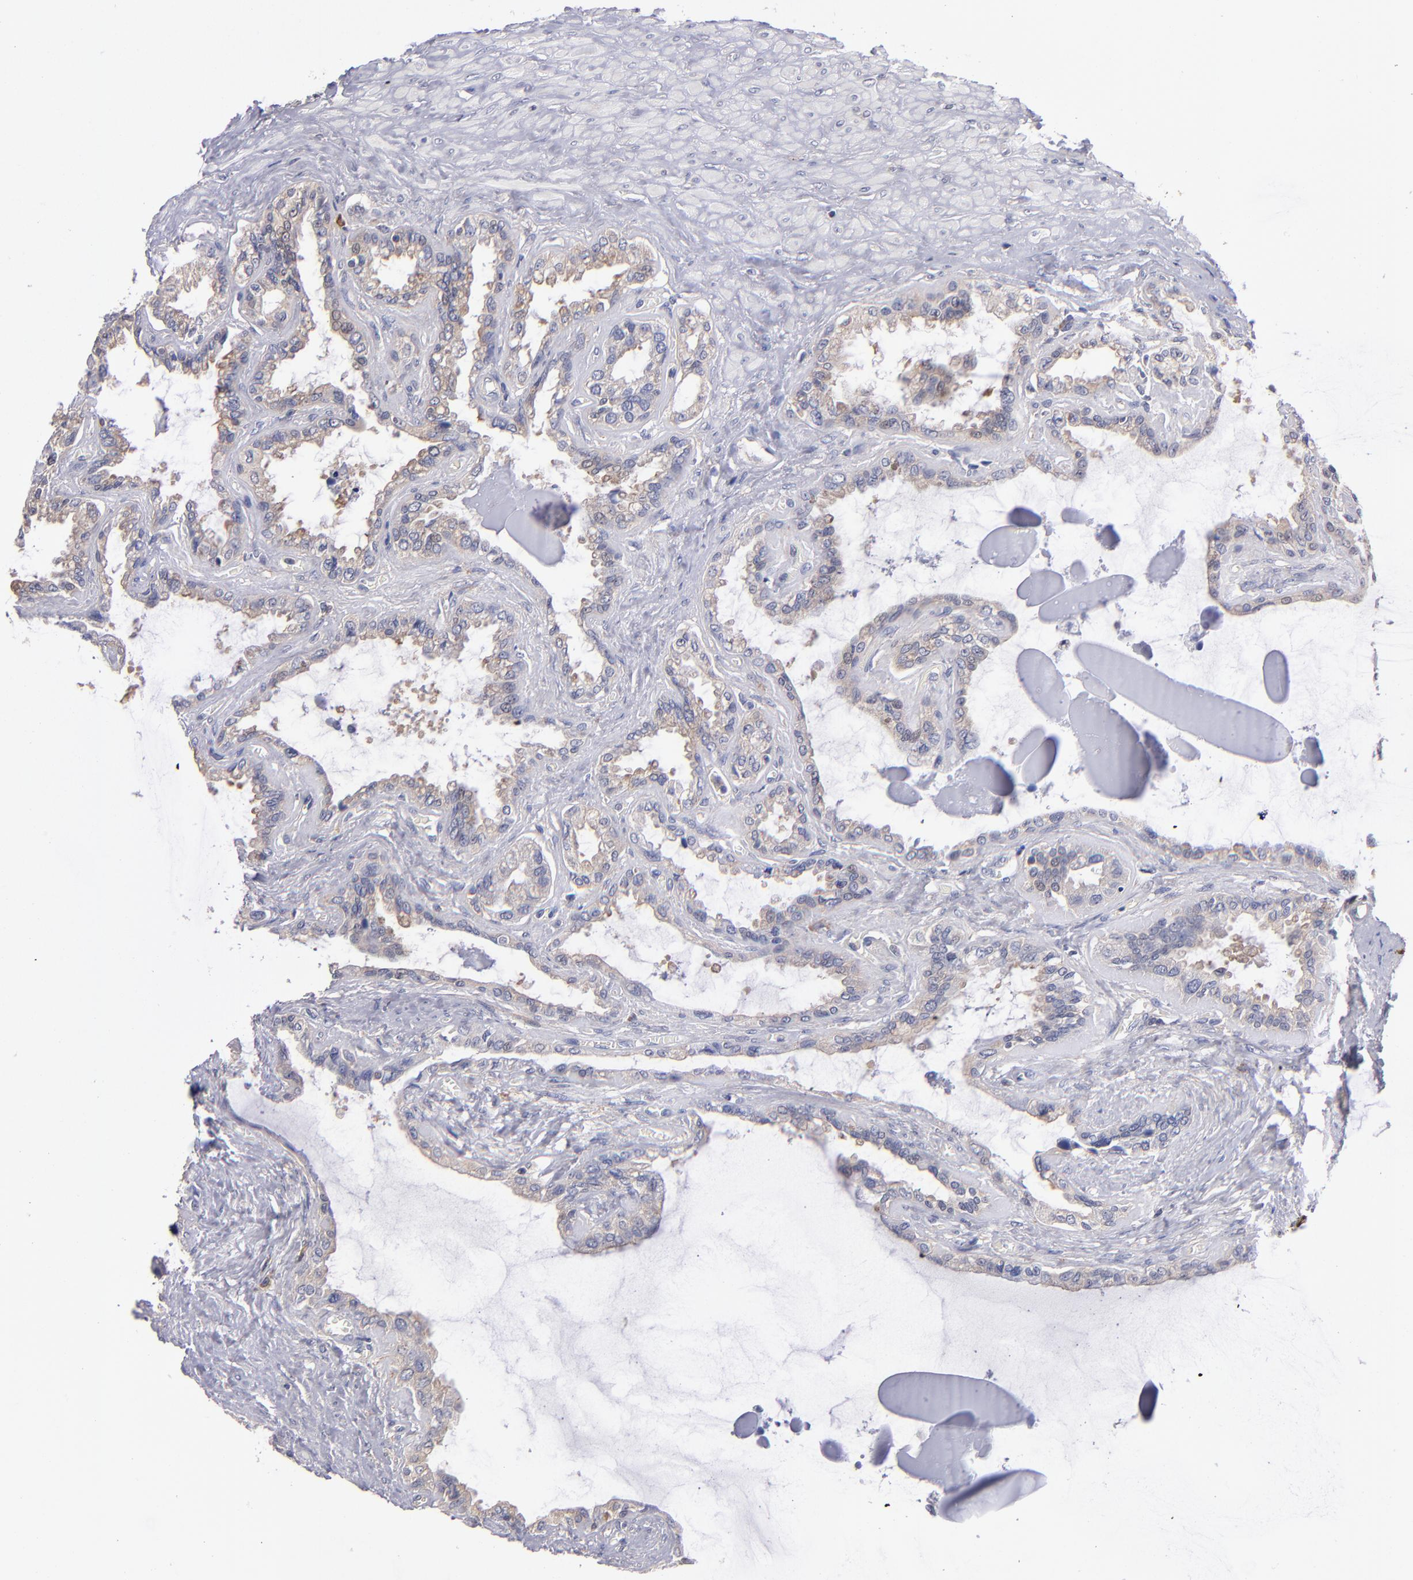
{"staining": {"intensity": "weak", "quantity": "<25%", "location": "cytoplasmic/membranous"}, "tissue": "seminal vesicle", "cell_type": "Glandular cells", "image_type": "normal", "snomed": [{"axis": "morphology", "description": "Normal tissue, NOS"}, {"axis": "morphology", "description": "Inflammation, NOS"}, {"axis": "topography", "description": "Urinary bladder"}, {"axis": "topography", "description": "Prostate"}, {"axis": "topography", "description": "Seminal veicle"}], "caption": "Immunohistochemical staining of normal seminal vesicle exhibits no significant expression in glandular cells. Nuclei are stained in blue.", "gene": "EIF3L", "patient": {"sex": "male", "age": 82}}